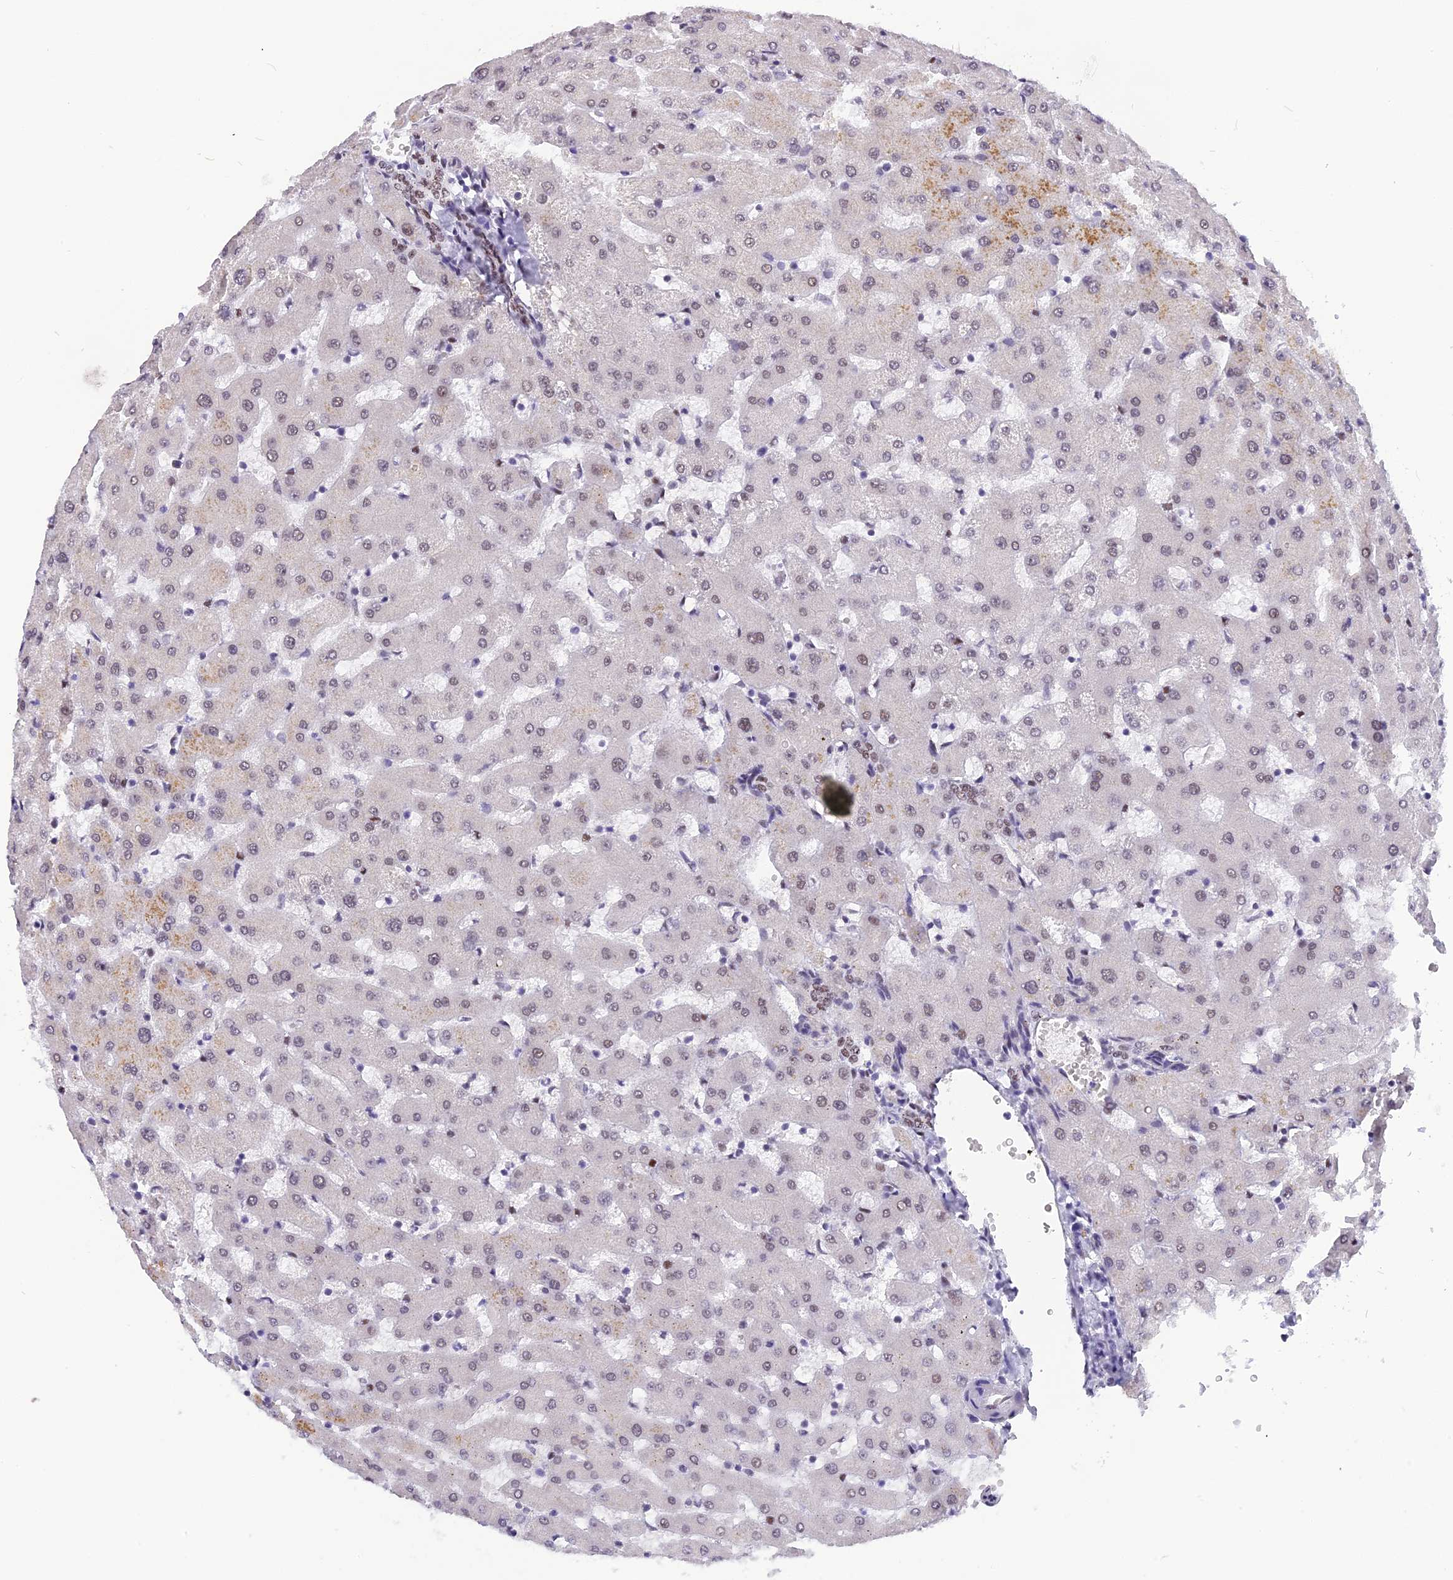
{"staining": {"intensity": "moderate", "quantity": "25%-75%", "location": "nuclear"}, "tissue": "liver", "cell_type": "Cholangiocytes", "image_type": "normal", "snomed": [{"axis": "morphology", "description": "Normal tissue, NOS"}, {"axis": "topography", "description": "Liver"}], "caption": "Human liver stained with a brown dye shows moderate nuclear positive positivity in about 25%-75% of cholangiocytes.", "gene": "IRF2BP1", "patient": {"sex": "female", "age": 63}}